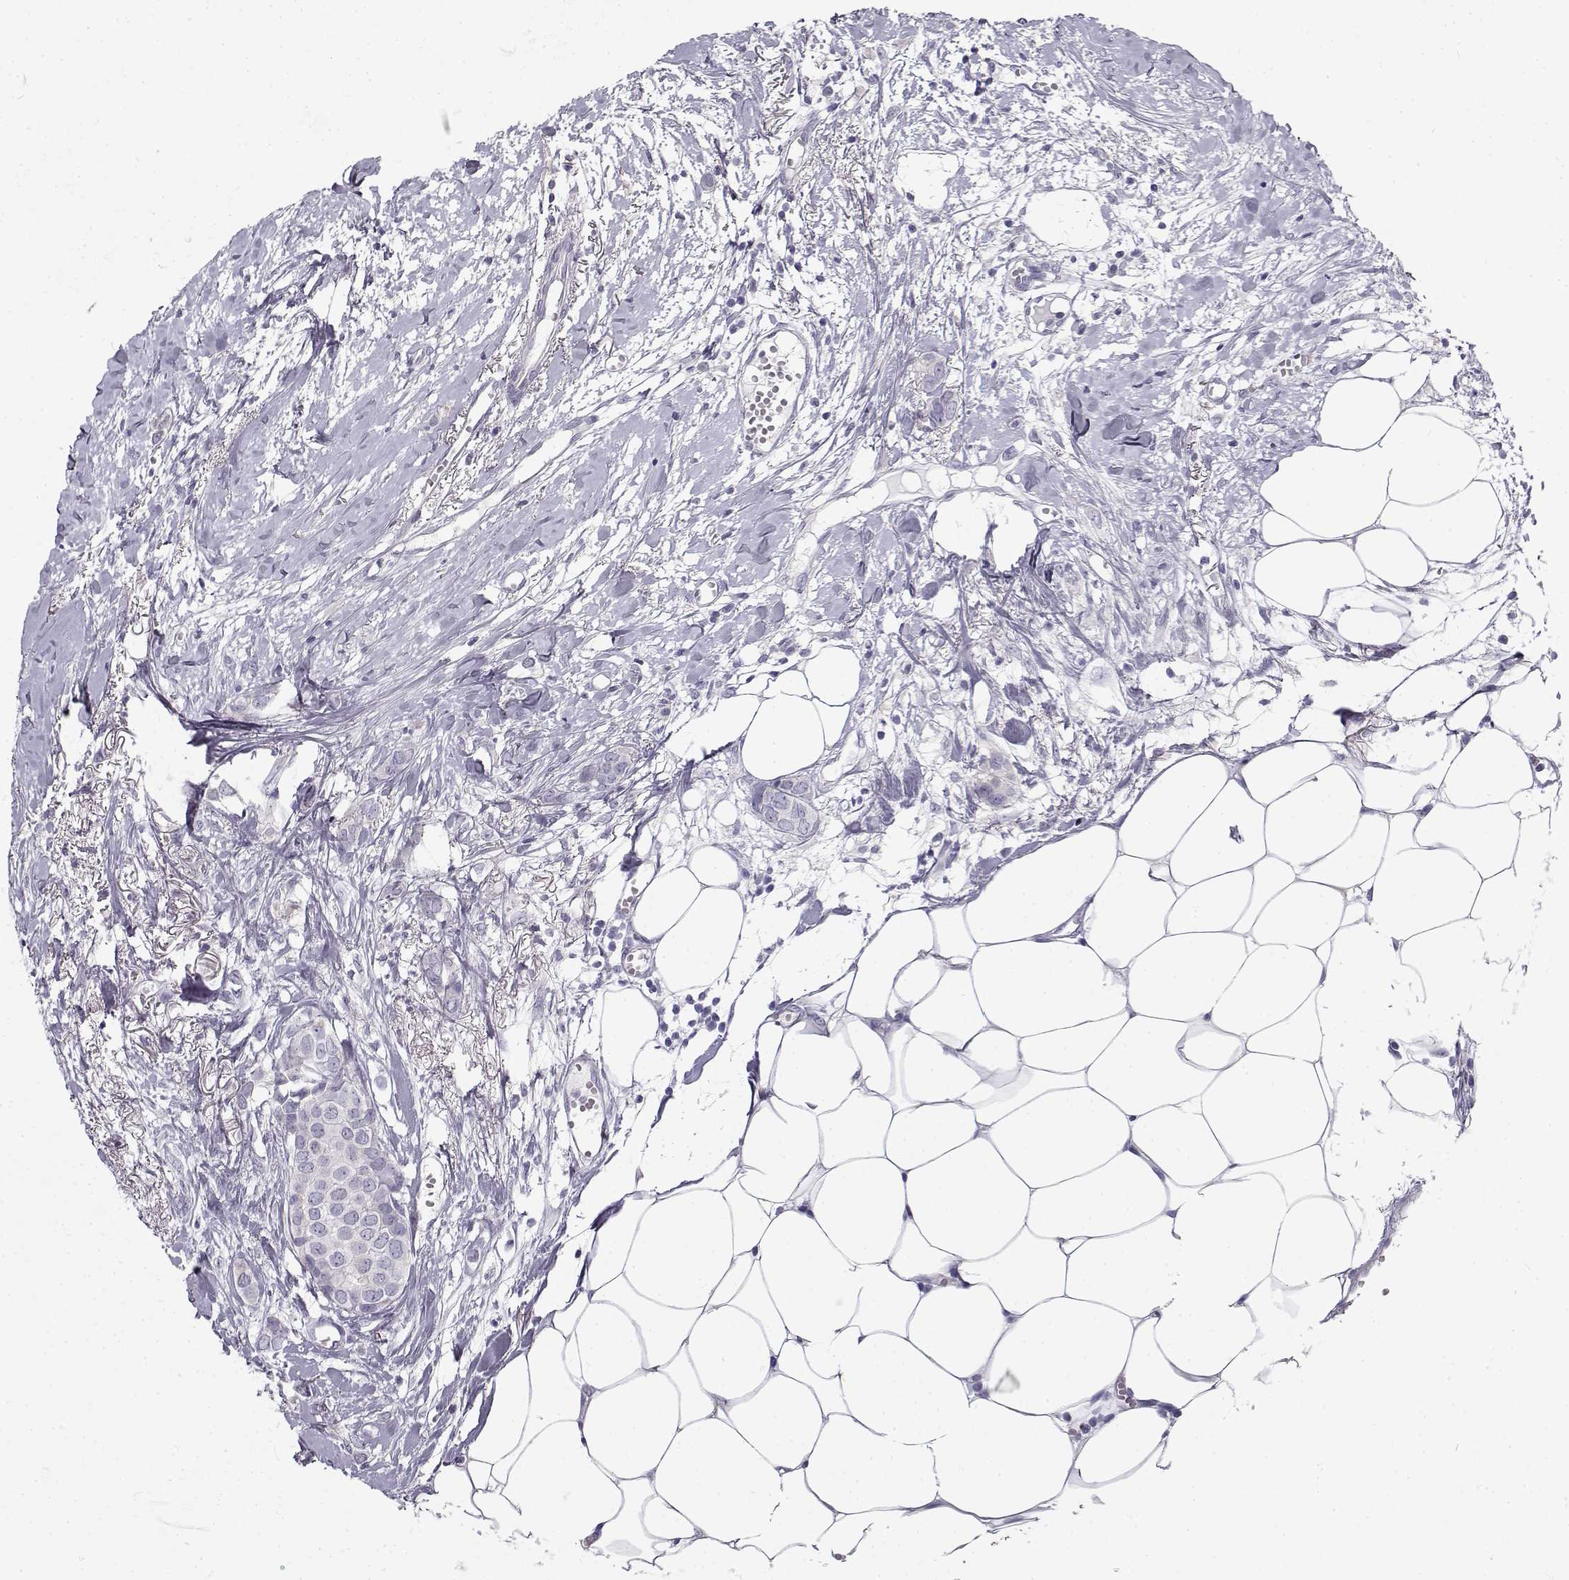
{"staining": {"intensity": "negative", "quantity": "none", "location": "none"}, "tissue": "breast cancer", "cell_type": "Tumor cells", "image_type": "cancer", "snomed": [{"axis": "morphology", "description": "Duct carcinoma"}, {"axis": "topography", "description": "Breast"}], "caption": "High magnification brightfield microscopy of infiltrating ductal carcinoma (breast) stained with DAB (3,3'-diaminobenzidine) (brown) and counterstained with hematoxylin (blue): tumor cells show no significant staining.", "gene": "CREB3L3", "patient": {"sex": "female", "age": 85}}